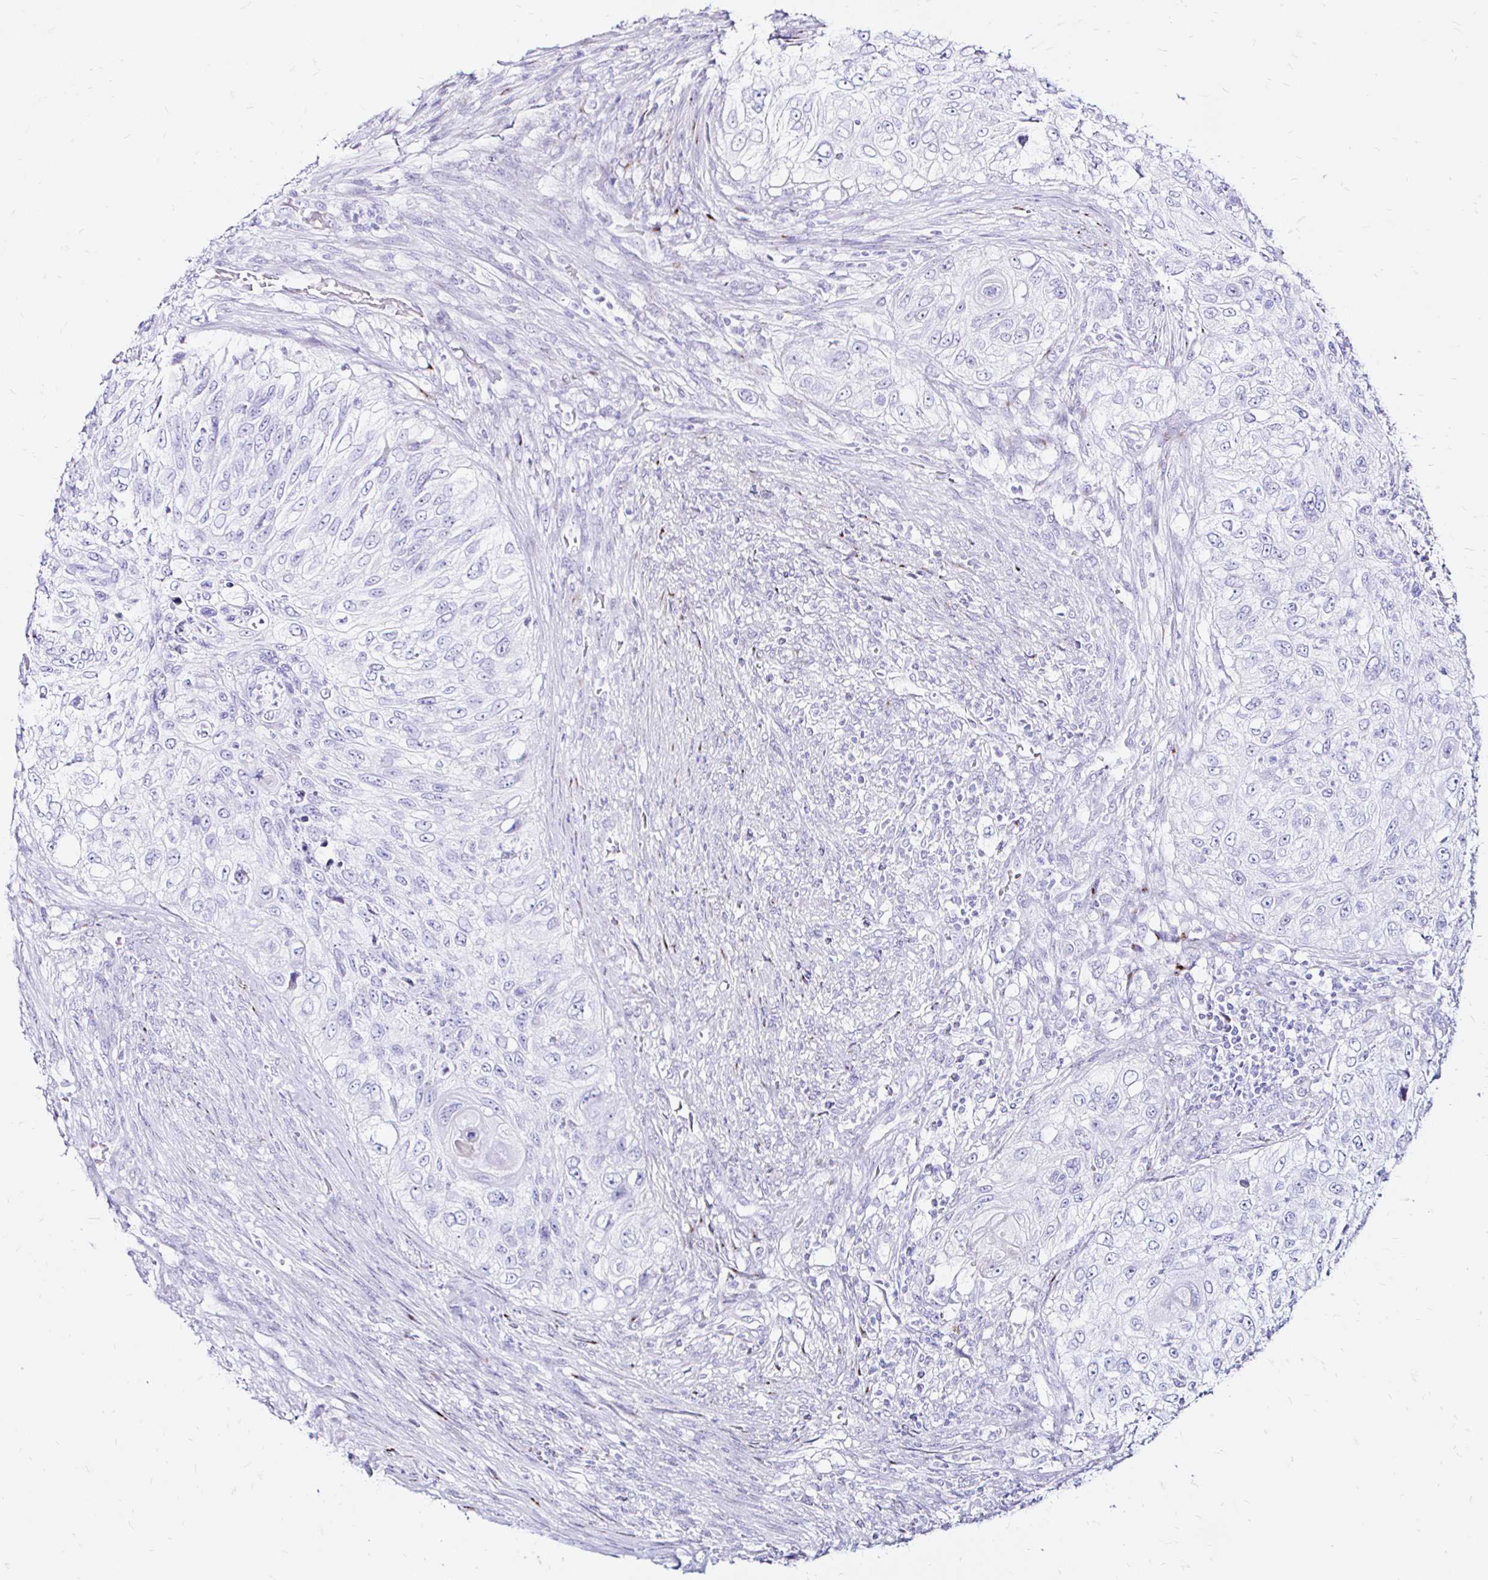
{"staining": {"intensity": "negative", "quantity": "none", "location": "none"}, "tissue": "urothelial cancer", "cell_type": "Tumor cells", "image_type": "cancer", "snomed": [{"axis": "morphology", "description": "Urothelial carcinoma, High grade"}, {"axis": "topography", "description": "Urinary bladder"}], "caption": "High power microscopy image of an immunohistochemistry image of urothelial carcinoma (high-grade), revealing no significant positivity in tumor cells.", "gene": "ZNF432", "patient": {"sex": "female", "age": 60}}